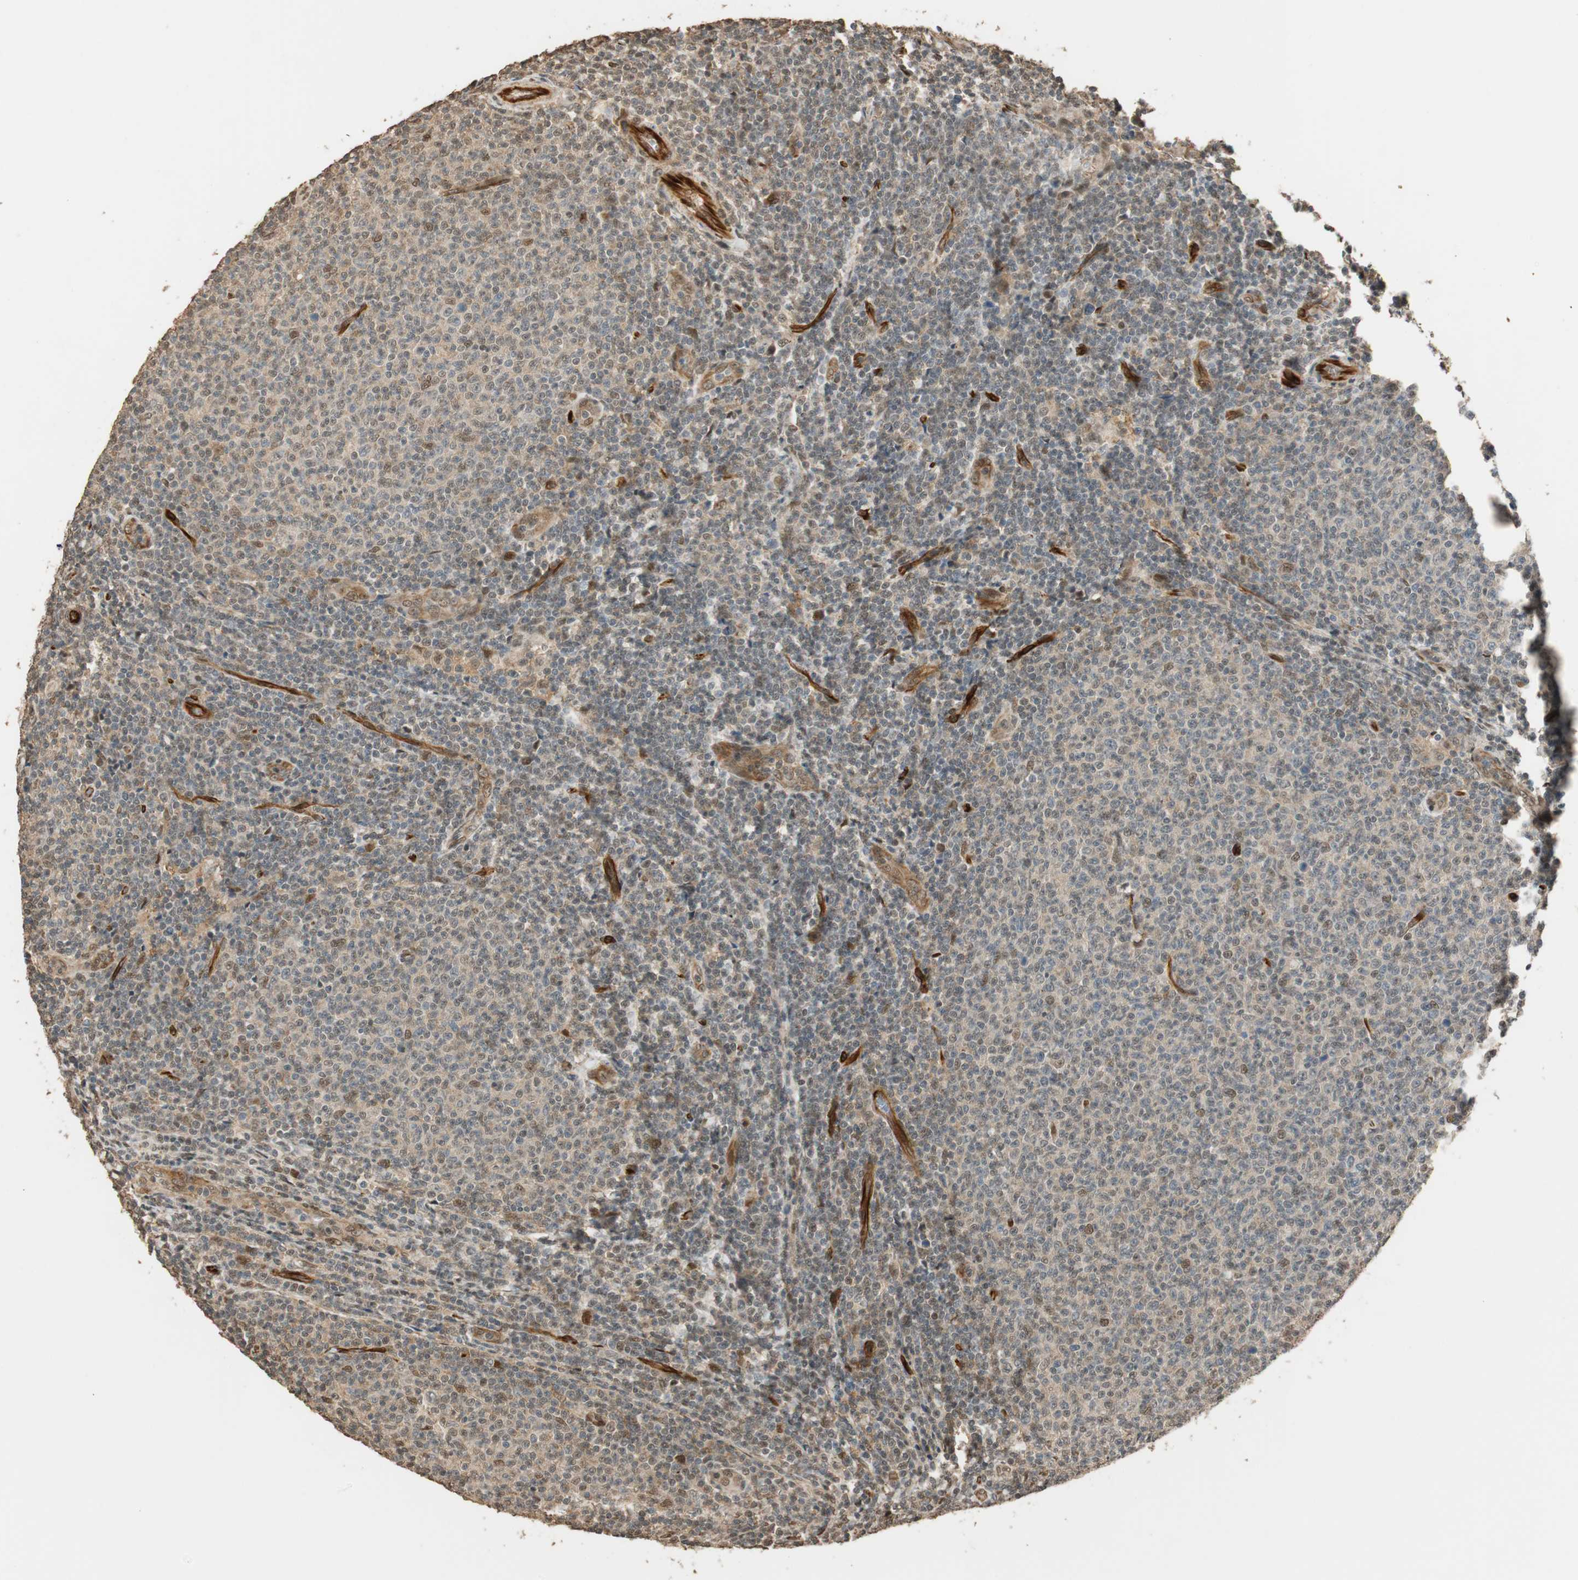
{"staining": {"intensity": "negative", "quantity": "none", "location": "none"}, "tissue": "lymphoma", "cell_type": "Tumor cells", "image_type": "cancer", "snomed": [{"axis": "morphology", "description": "Malignant lymphoma, non-Hodgkin's type, Low grade"}, {"axis": "topography", "description": "Lymph node"}], "caption": "High power microscopy photomicrograph of an immunohistochemistry (IHC) micrograph of low-grade malignant lymphoma, non-Hodgkin's type, revealing no significant staining in tumor cells.", "gene": "NES", "patient": {"sex": "male", "age": 66}}